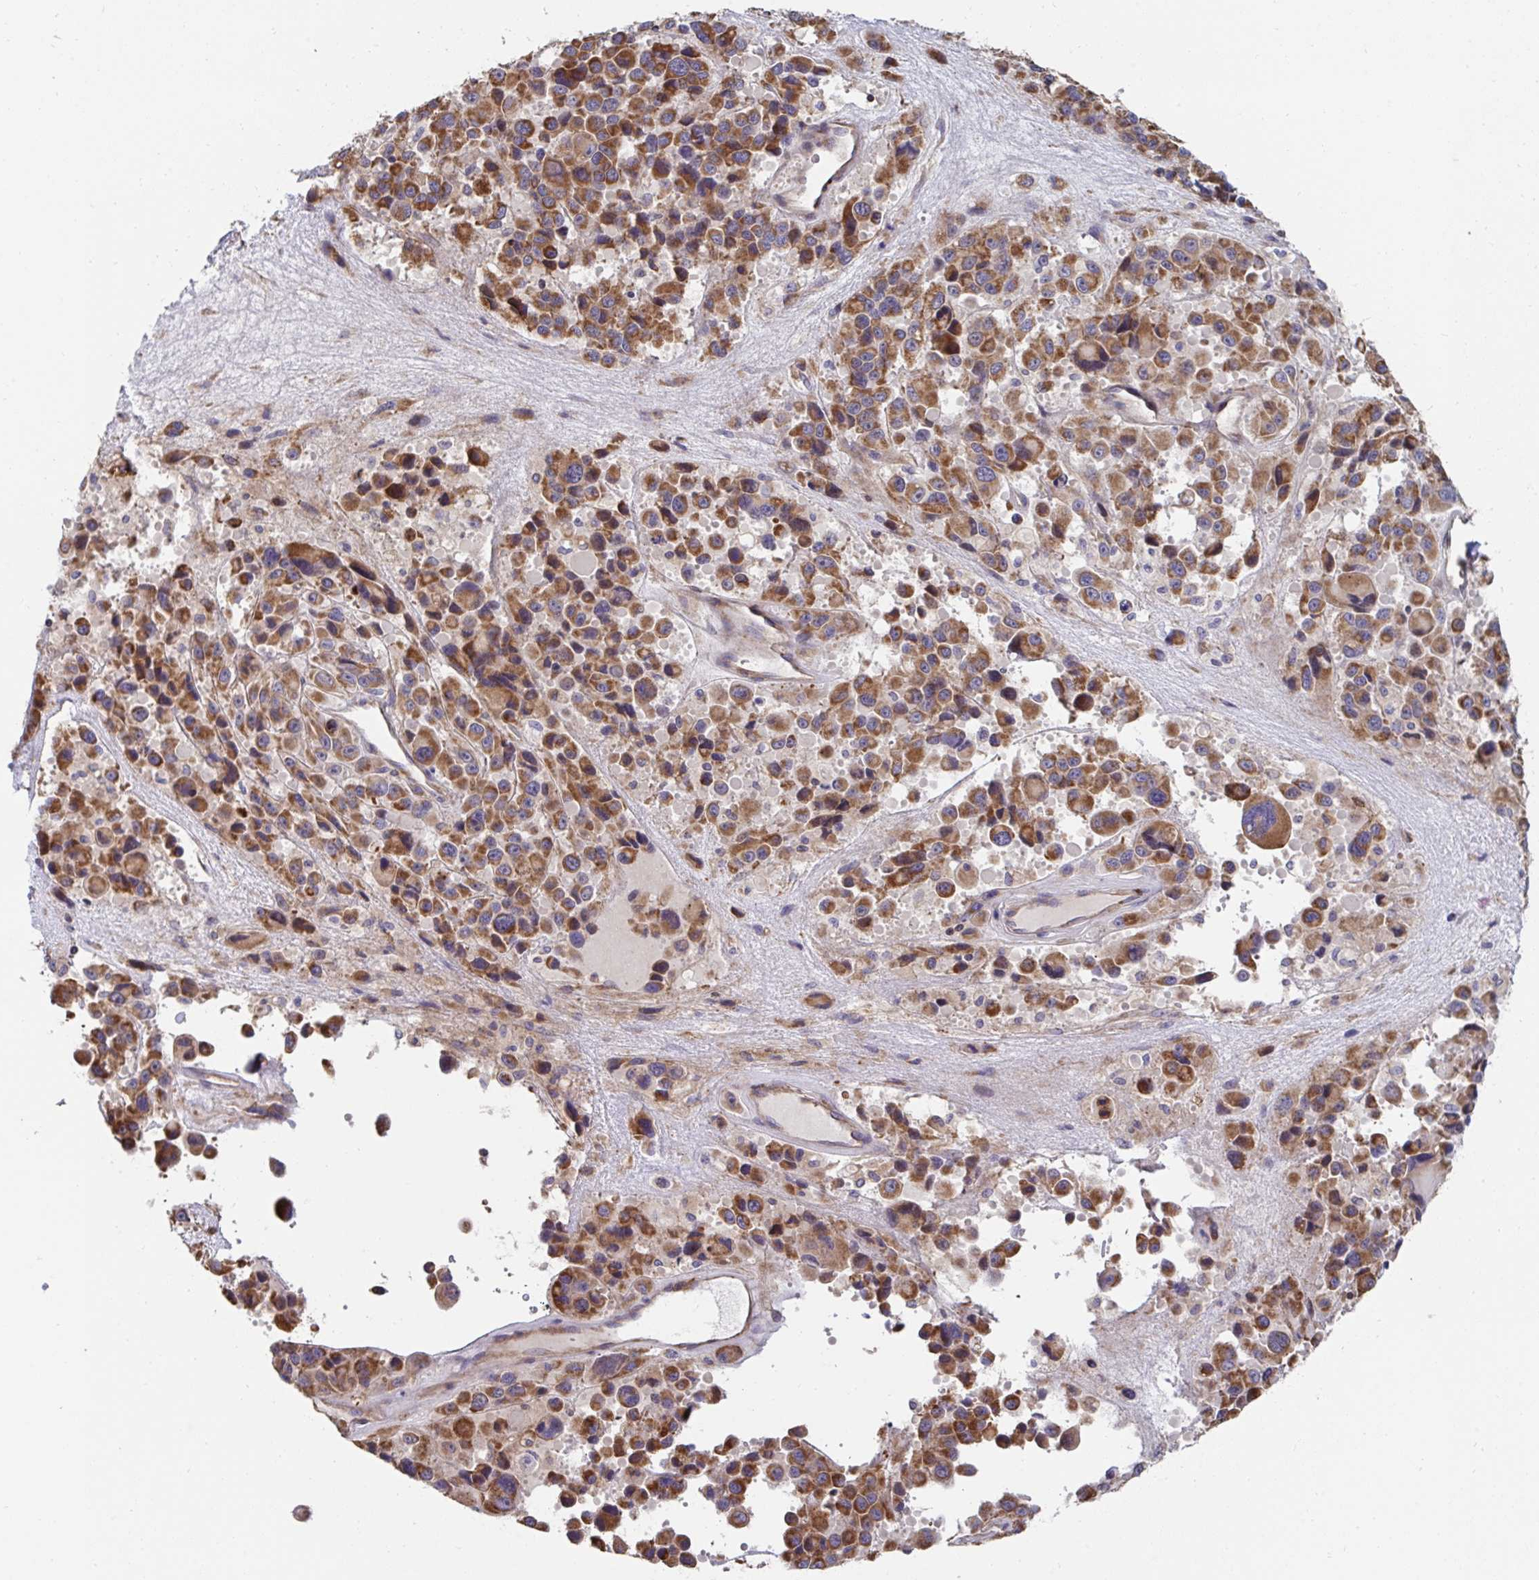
{"staining": {"intensity": "moderate", "quantity": ">75%", "location": "cytoplasmic/membranous"}, "tissue": "melanoma", "cell_type": "Tumor cells", "image_type": "cancer", "snomed": [{"axis": "morphology", "description": "Malignant melanoma, Metastatic site"}, {"axis": "topography", "description": "Lymph node"}], "caption": "Malignant melanoma (metastatic site) stained with immunohistochemistry (IHC) exhibits moderate cytoplasmic/membranous positivity in approximately >75% of tumor cells.", "gene": "DZANK1", "patient": {"sex": "female", "age": 65}}